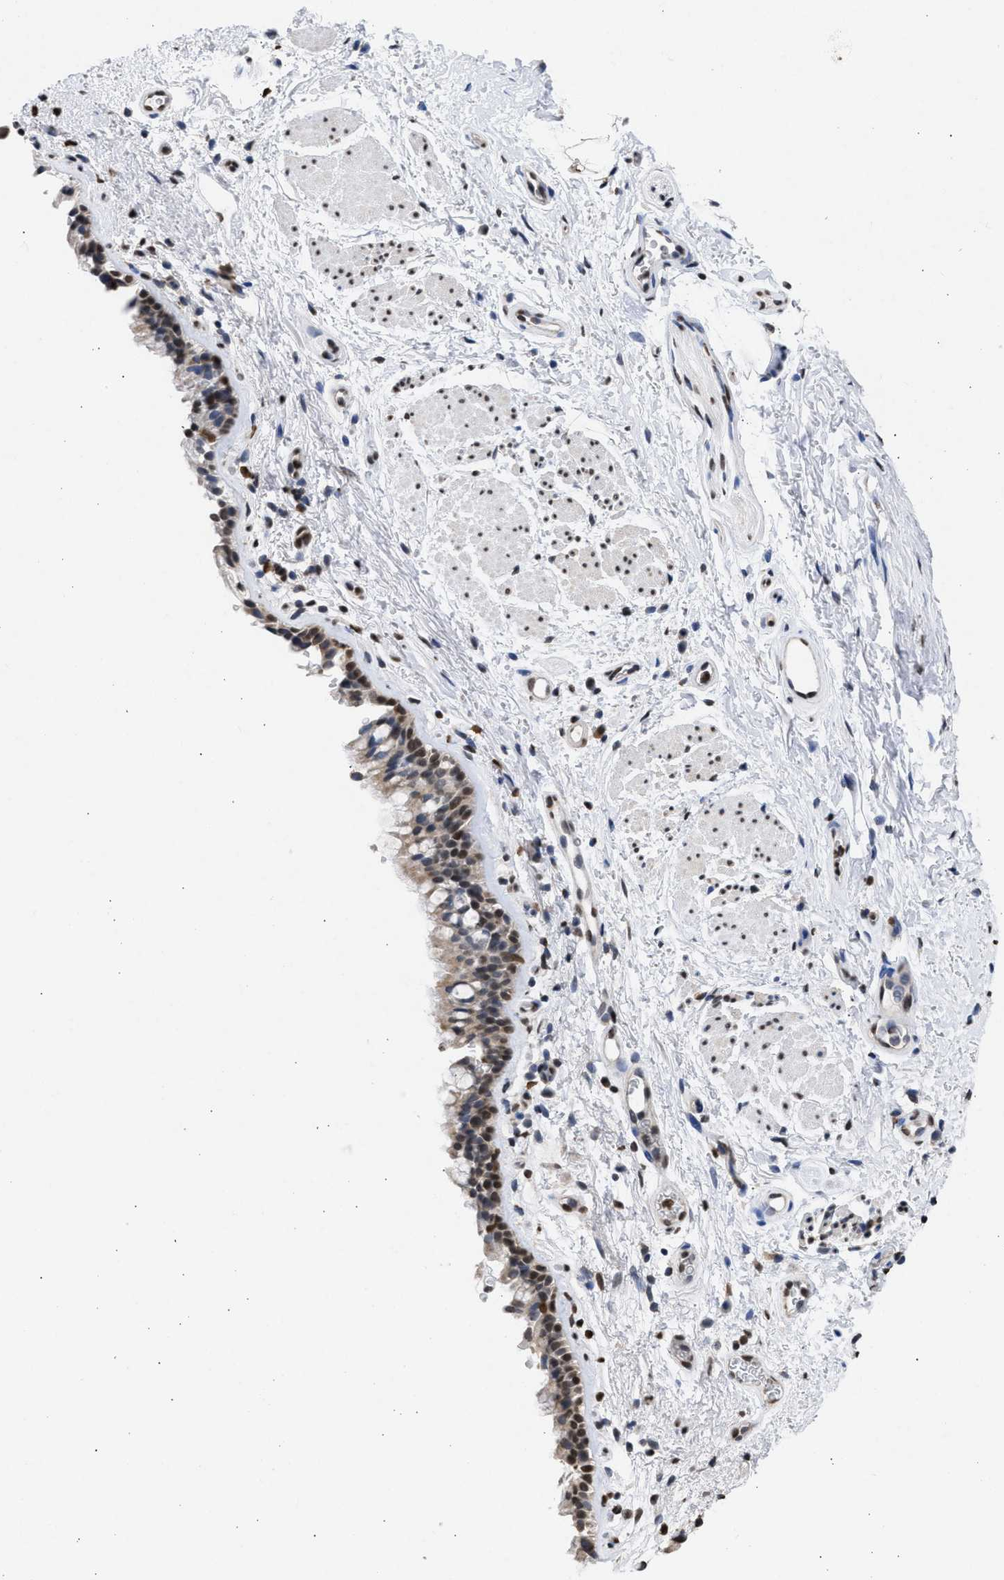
{"staining": {"intensity": "moderate", "quantity": "25%-75%", "location": "nuclear"}, "tissue": "bronchus", "cell_type": "Respiratory epithelial cells", "image_type": "normal", "snomed": [{"axis": "morphology", "description": "Normal tissue, NOS"}, {"axis": "topography", "description": "Cartilage tissue"}, {"axis": "topography", "description": "Bronchus"}], "caption": "An immunohistochemistry (IHC) histopathology image of normal tissue is shown. Protein staining in brown labels moderate nuclear positivity in bronchus within respiratory epithelial cells.", "gene": "NUP35", "patient": {"sex": "female", "age": 53}}